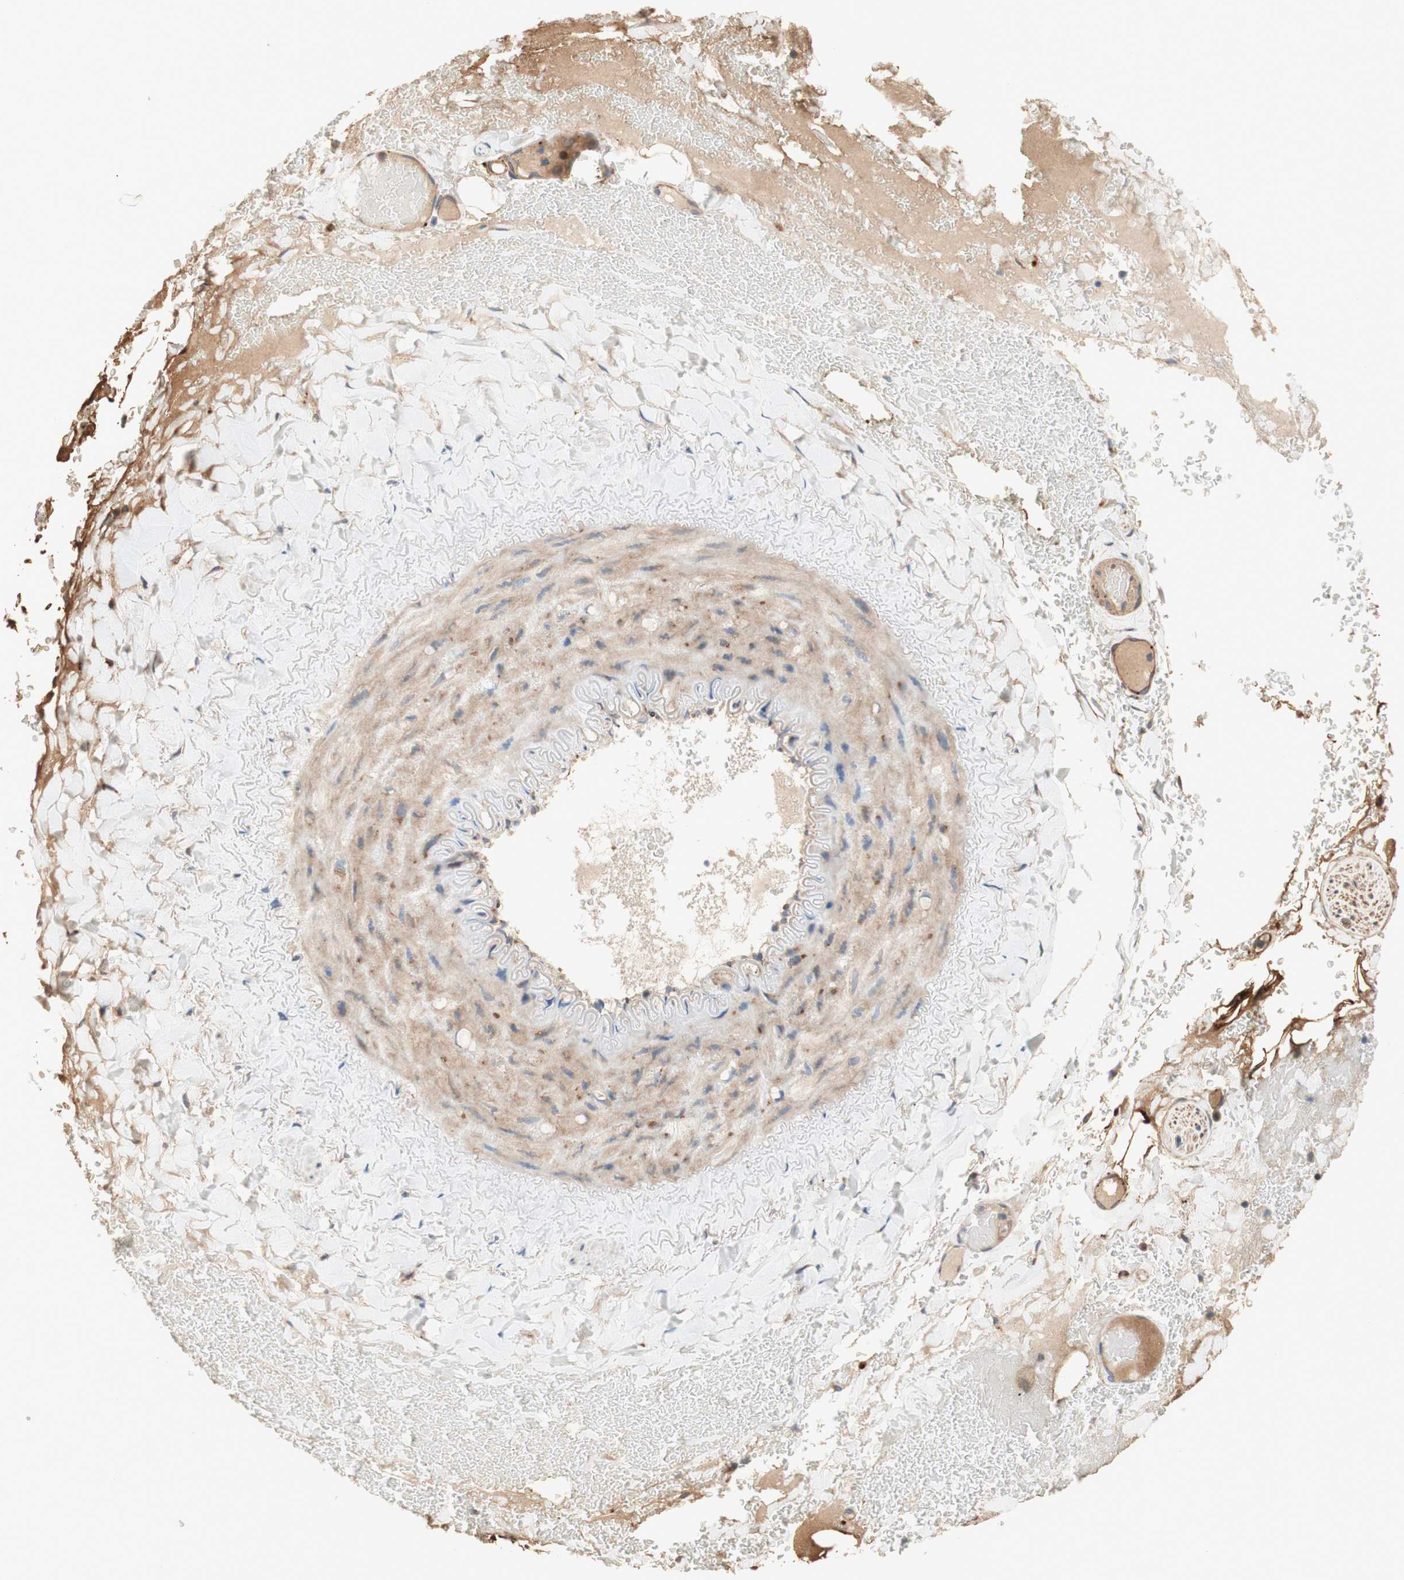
{"staining": {"intensity": "moderate", "quantity": ">75%", "location": "cytoplasmic/membranous"}, "tissue": "adipose tissue", "cell_type": "Adipocytes", "image_type": "normal", "snomed": [{"axis": "morphology", "description": "Normal tissue, NOS"}, {"axis": "topography", "description": "Peripheral nerve tissue"}], "caption": "Brown immunohistochemical staining in unremarkable human adipose tissue exhibits moderate cytoplasmic/membranous positivity in about >75% of adipocytes.", "gene": "PTPN21", "patient": {"sex": "male", "age": 70}}